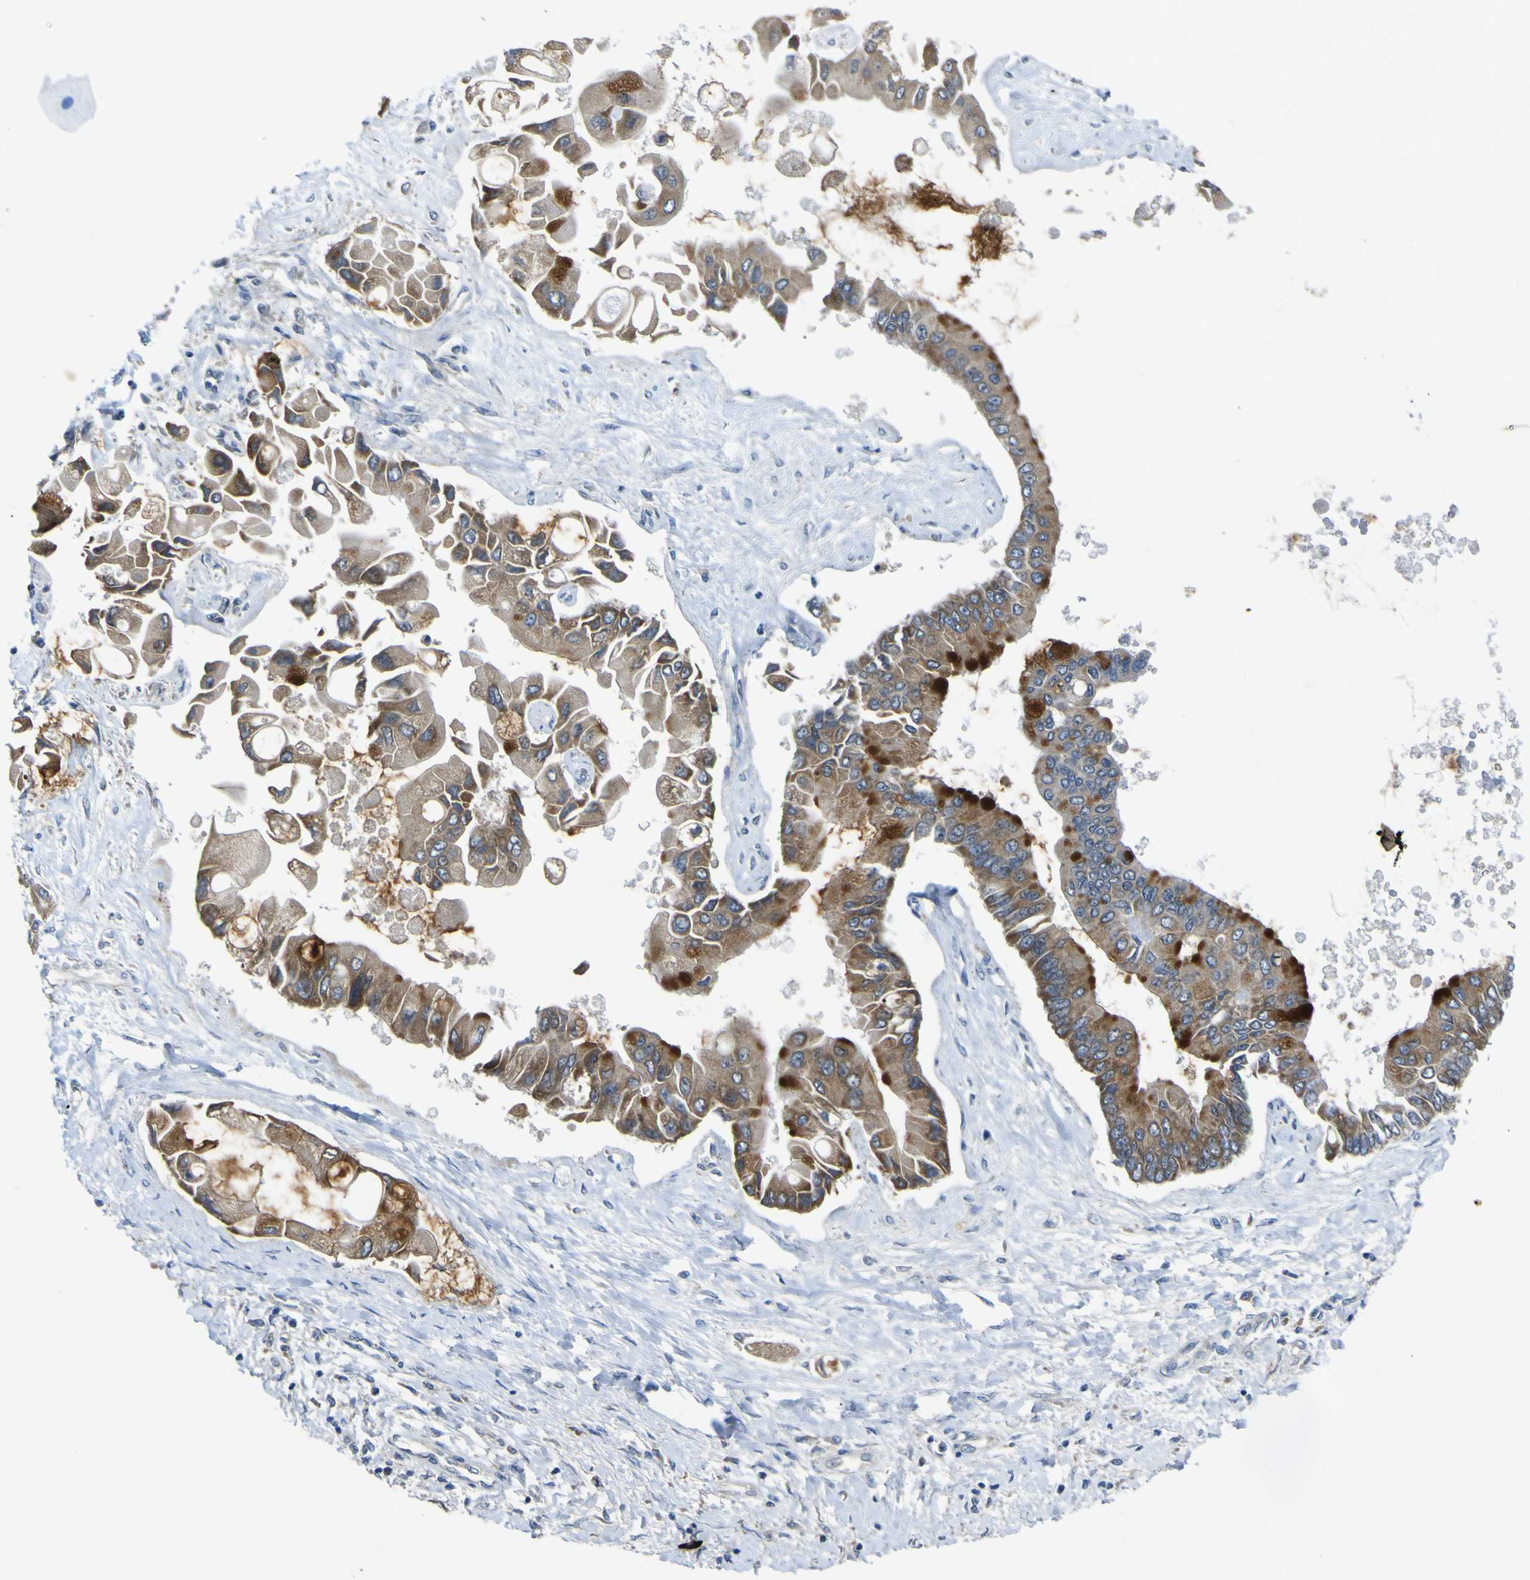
{"staining": {"intensity": "strong", "quantity": "<25%", "location": "cytoplasmic/membranous"}, "tissue": "liver cancer", "cell_type": "Tumor cells", "image_type": "cancer", "snomed": [{"axis": "morphology", "description": "Cholangiocarcinoma"}, {"axis": "topography", "description": "Liver"}], "caption": "Immunohistochemical staining of liver cancer displays medium levels of strong cytoplasmic/membranous protein positivity in approximately <25% of tumor cells.", "gene": "LDLR", "patient": {"sex": "male", "age": 50}}